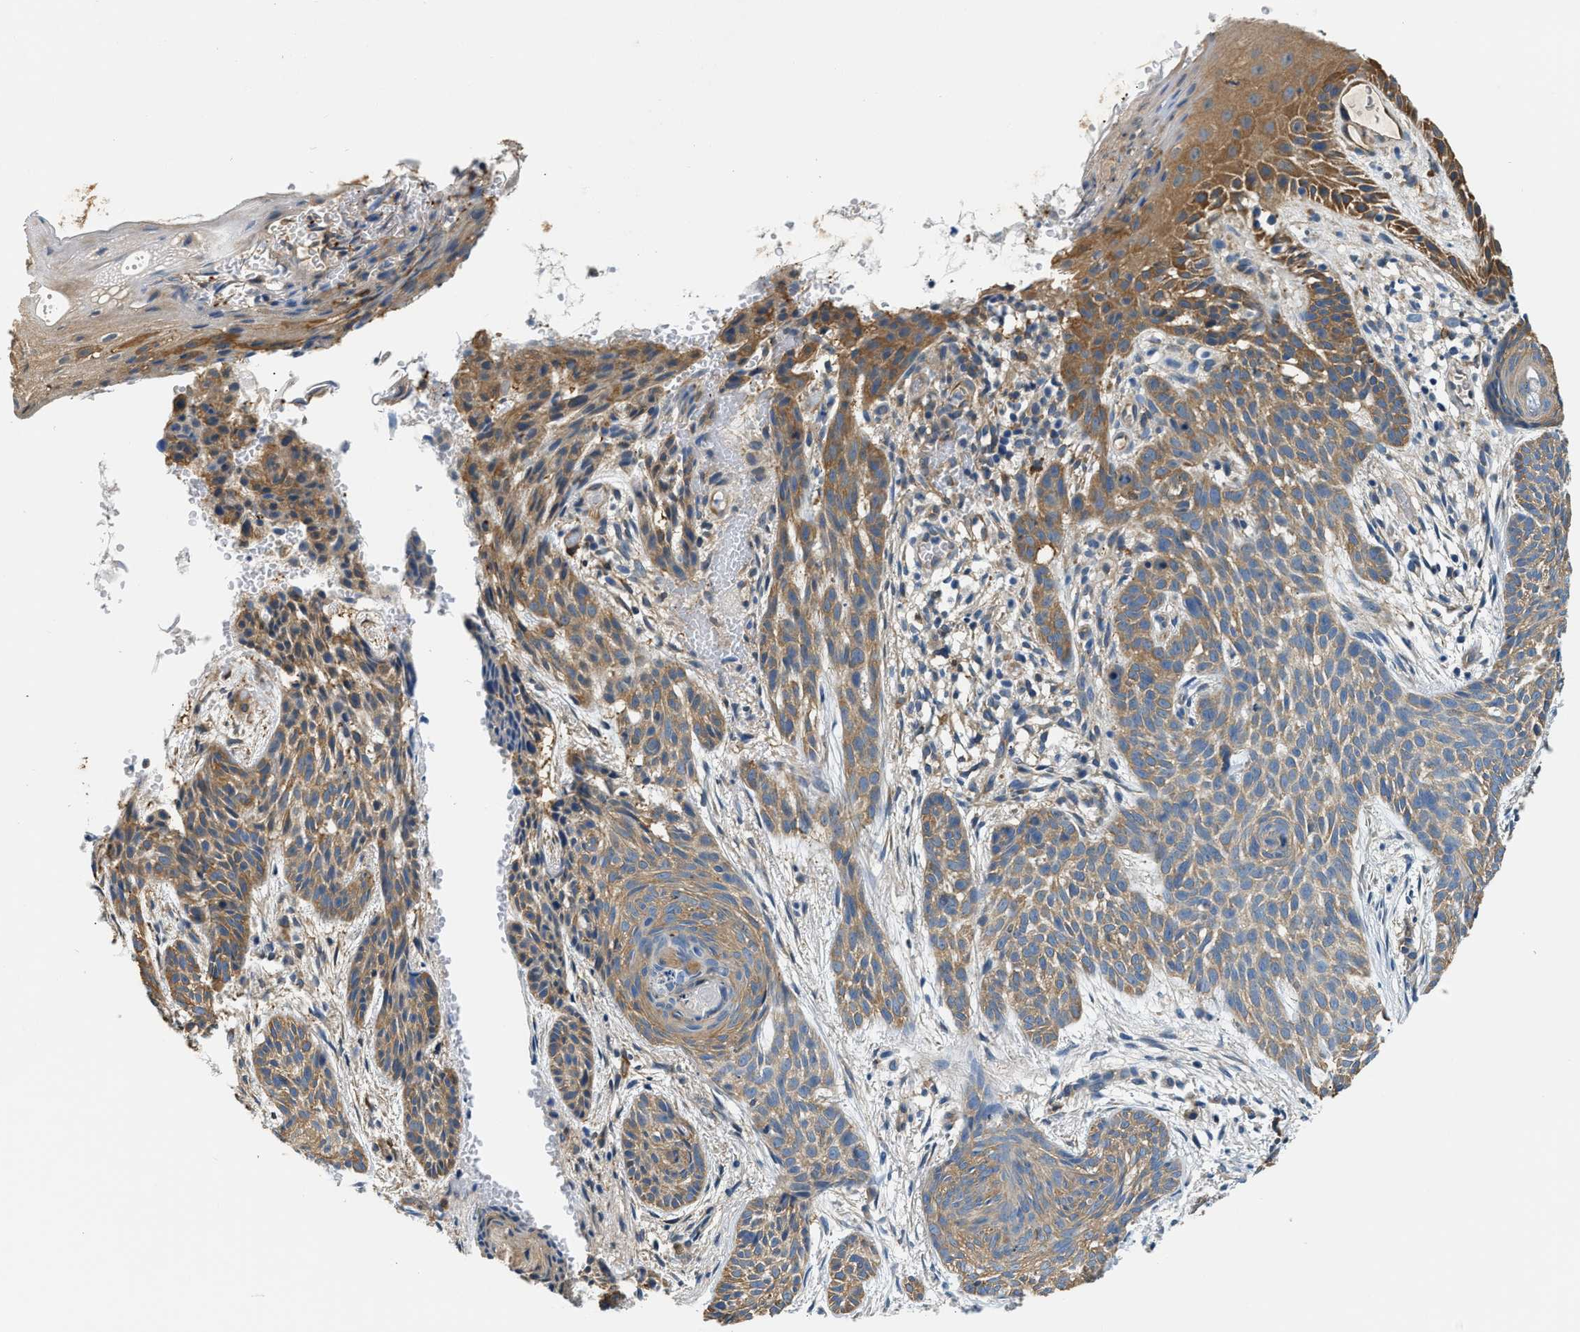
{"staining": {"intensity": "moderate", "quantity": ">75%", "location": "cytoplasmic/membranous"}, "tissue": "skin cancer", "cell_type": "Tumor cells", "image_type": "cancer", "snomed": [{"axis": "morphology", "description": "Basal cell carcinoma"}, {"axis": "topography", "description": "Skin"}], "caption": "Skin cancer (basal cell carcinoma) stained for a protein displays moderate cytoplasmic/membranous positivity in tumor cells.", "gene": "PPP2R1B", "patient": {"sex": "female", "age": 59}}